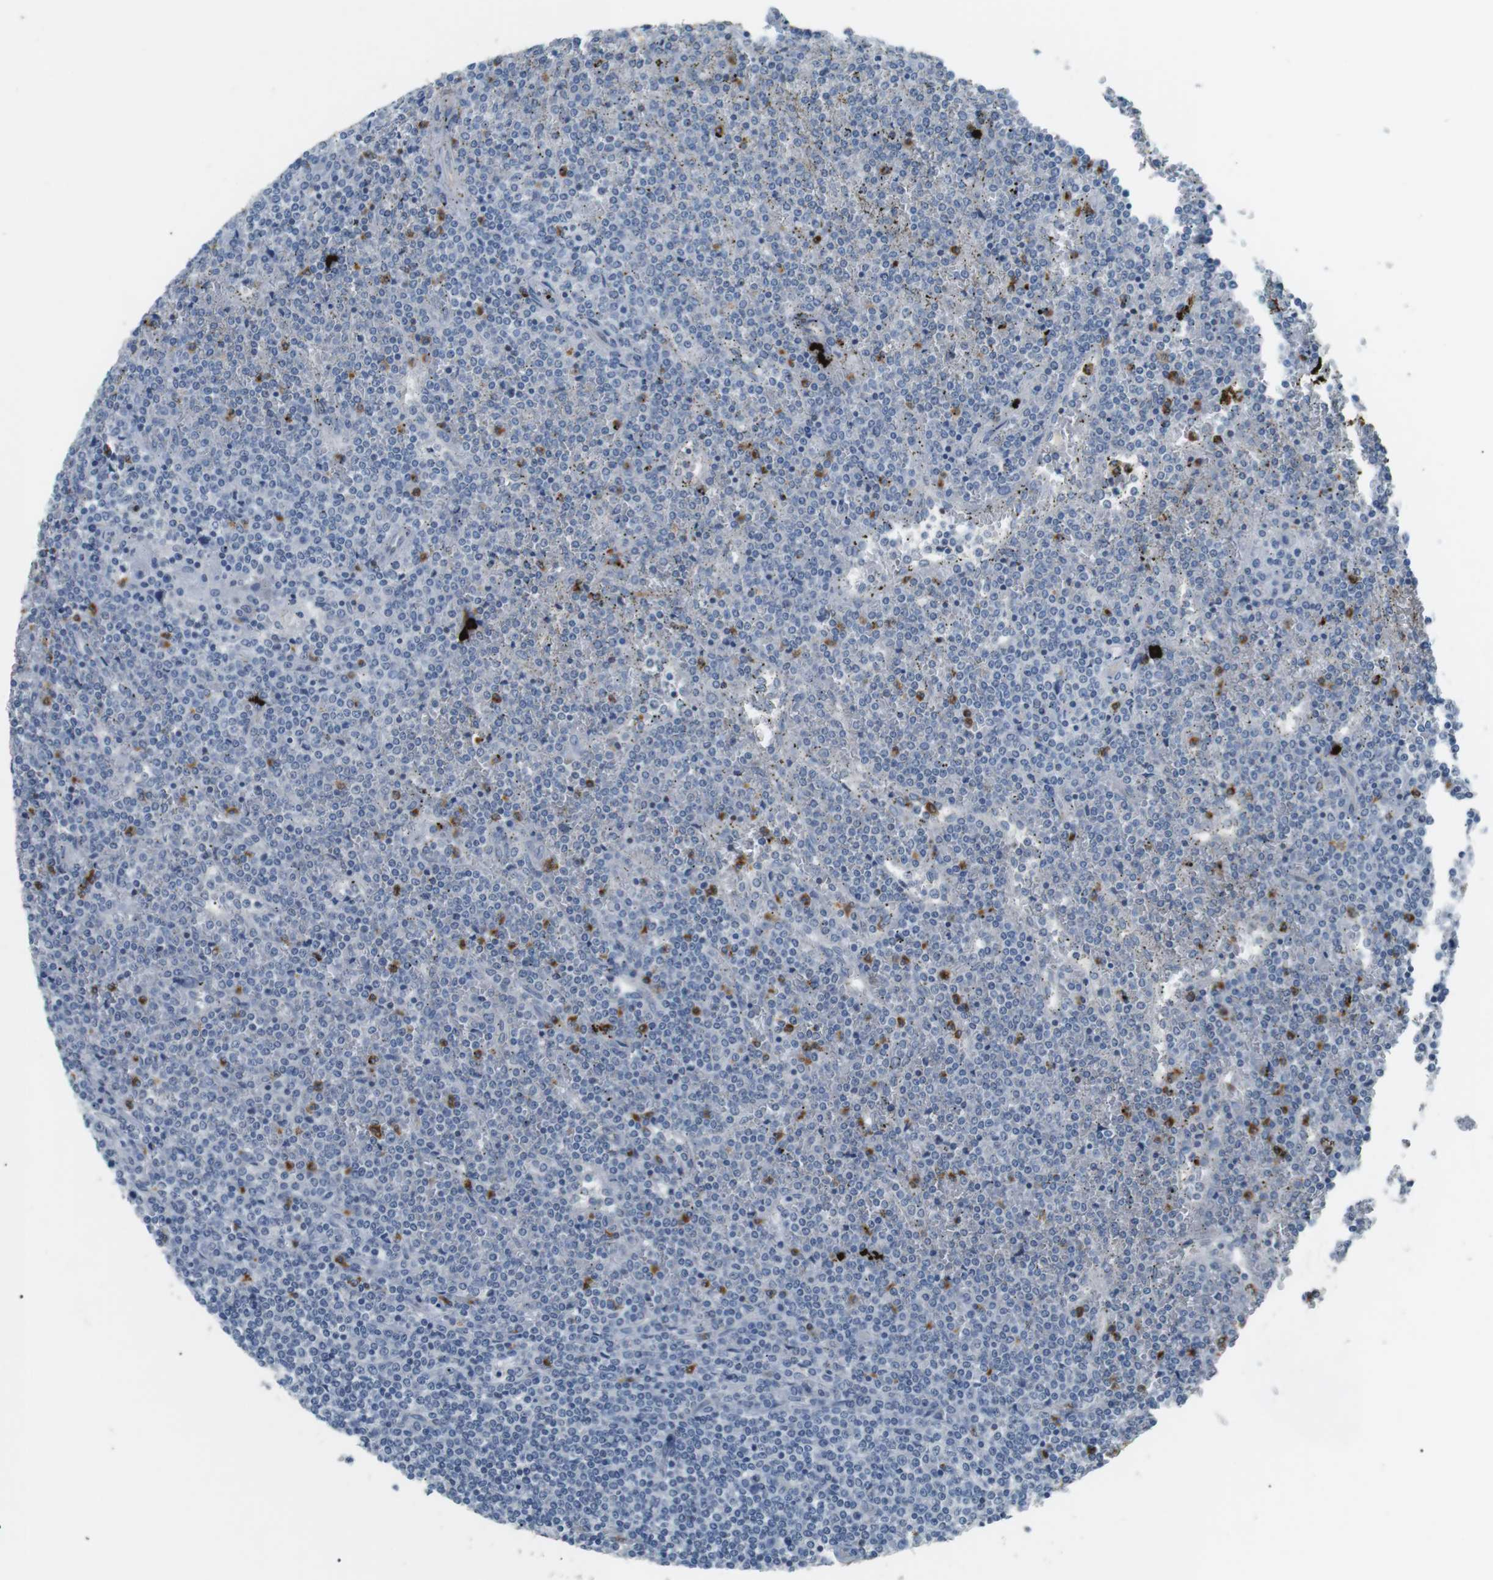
{"staining": {"intensity": "negative", "quantity": "none", "location": "none"}, "tissue": "lymphoma", "cell_type": "Tumor cells", "image_type": "cancer", "snomed": [{"axis": "morphology", "description": "Malignant lymphoma, non-Hodgkin's type, Low grade"}, {"axis": "topography", "description": "Spleen"}], "caption": "Malignant lymphoma, non-Hodgkin's type (low-grade) stained for a protein using IHC exhibits no positivity tumor cells.", "gene": "GZMM", "patient": {"sex": "female", "age": 19}}